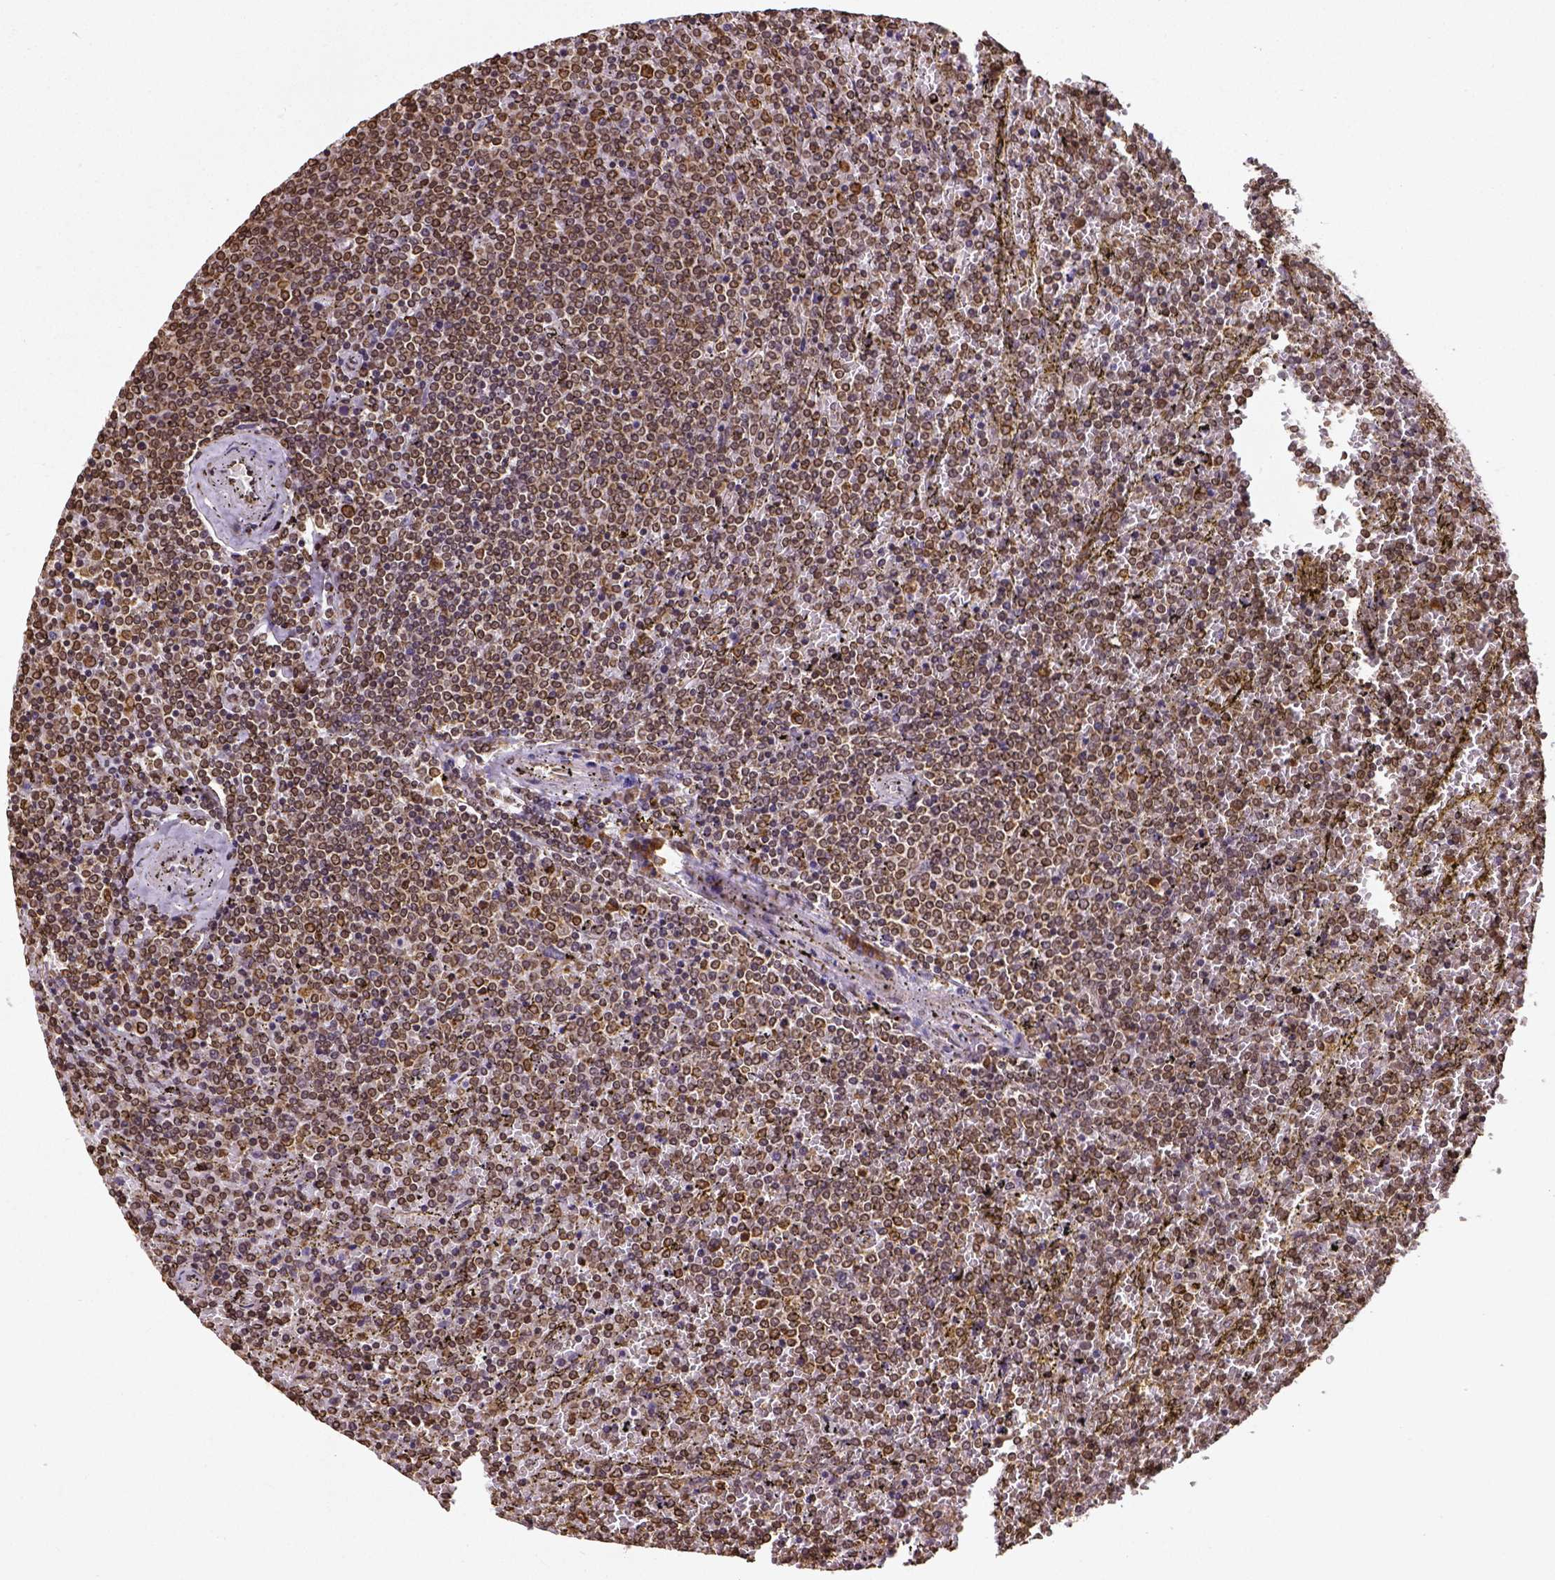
{"staining": {"intensity": "strong", "quantity": ">75%", "location": "cytoplasmic/membranous,nuclear"}, "tissue": "lymphoma", "cell_type": "Tumor cells", "image_type": "cancer", "snomed": [{"axis": "morphology", "description": "Malignant lymphoma, non-Hodgkin's type, Low grade"}, {"axis": "topography", "description": "Spleen"}], "caption": "Immunohistochemistry (IHC) (DAB (3,3'-diaminobenzidine)) staining of lymphoma reveals strong cytoplasmic/membranous and nuclear protein positivity in approximately >75% of tumor cells.", "gene": "MTDH", "patient": {"sex": "female", "age": 77}}